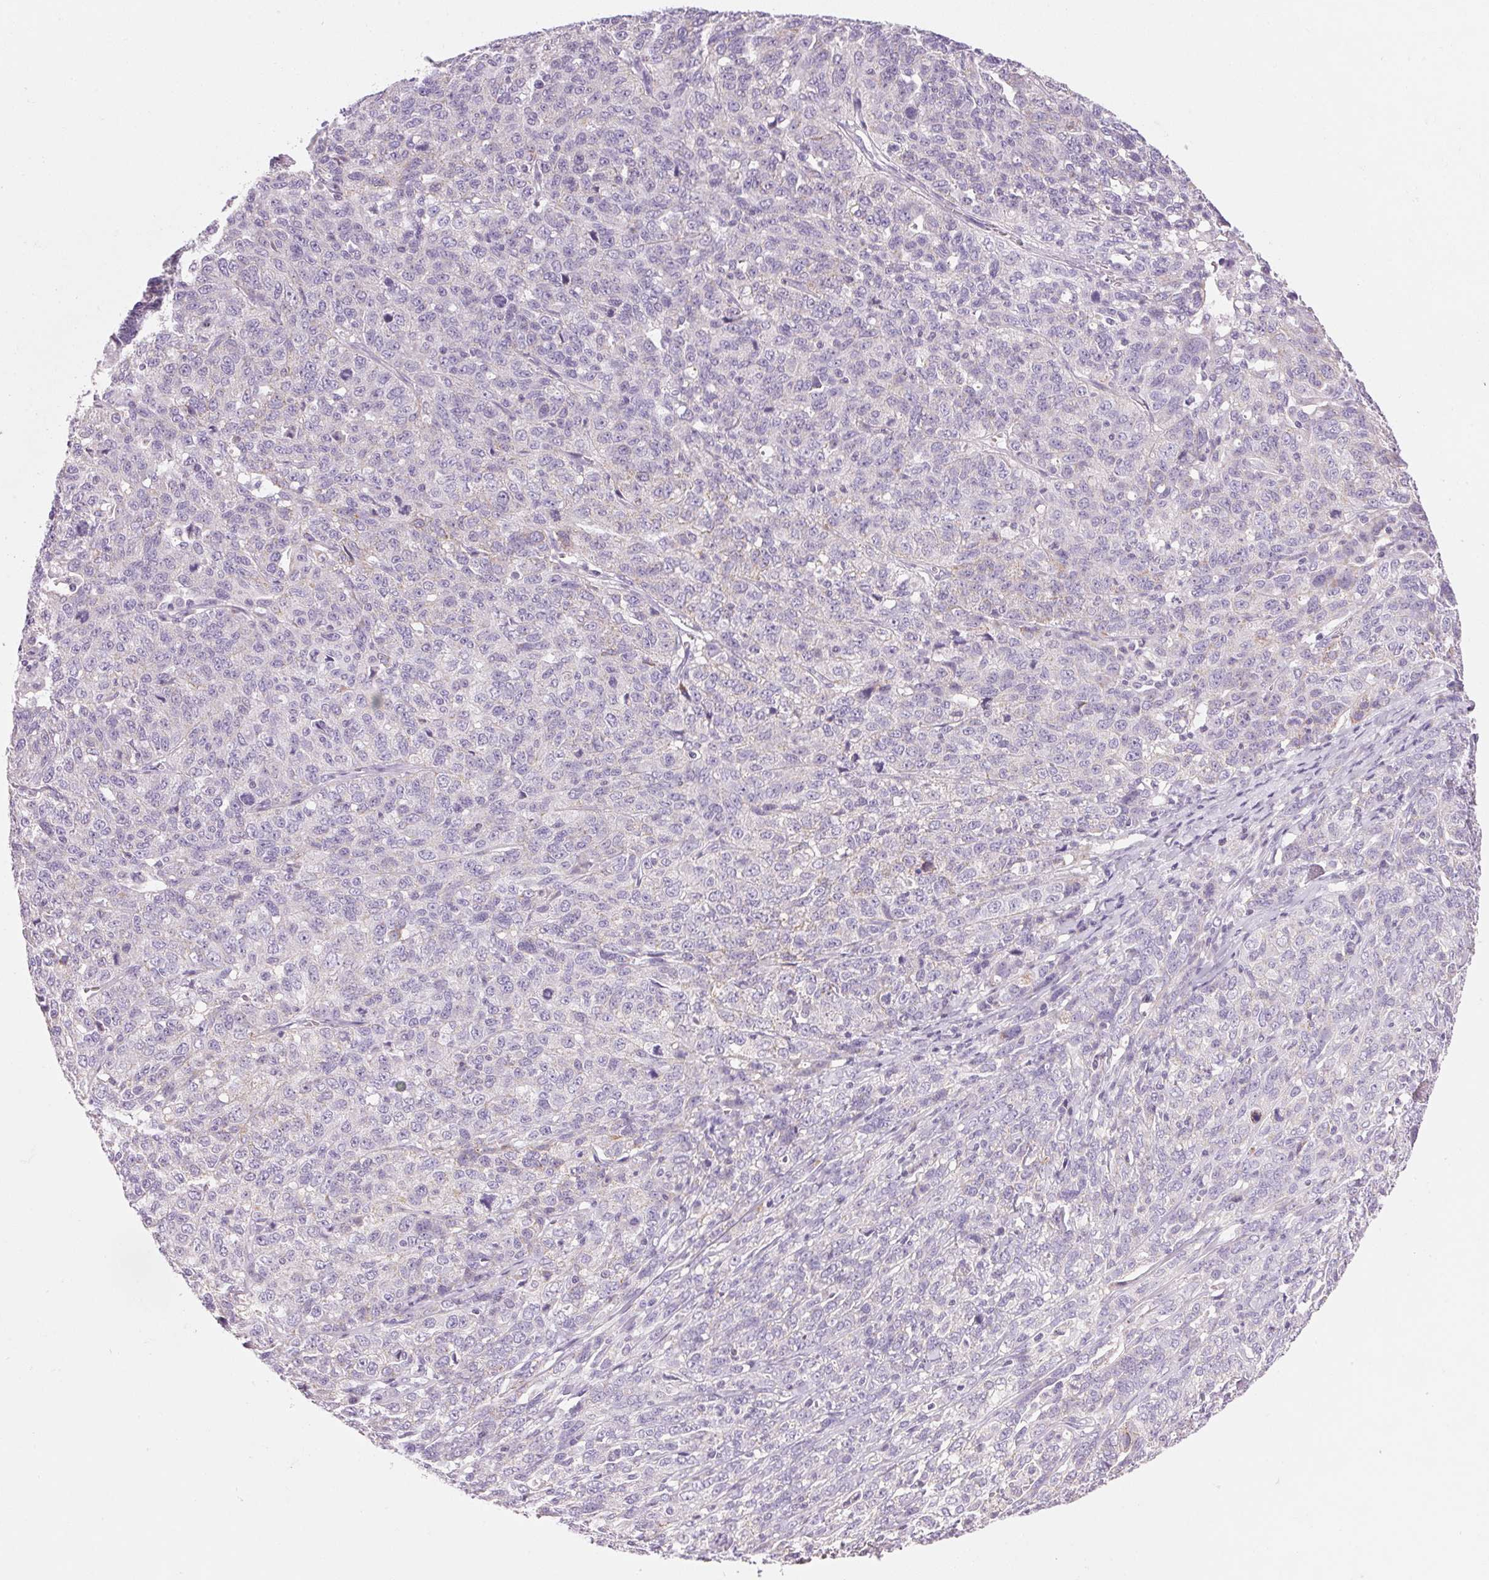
{"staining": {"intensity": "weak", "quantity": "<25%", "location": "cytoplasmic/membranous"}, "tissue": "ovarian cancer", "cell_type": "Tumor cells", "image_type": "cancer", "snomed": [{"axis": "morphology", "description": "Cystadenocarcinoma, serous, NOS"}, {"axis": "topography", "description": "Ovary"}], "caption": "There is no significant staining in tumor cells of serous cystadenocarcinoma (ovarian).", "gene": "CYP11B1", "patient": {"sex": "female", "age": 71}}